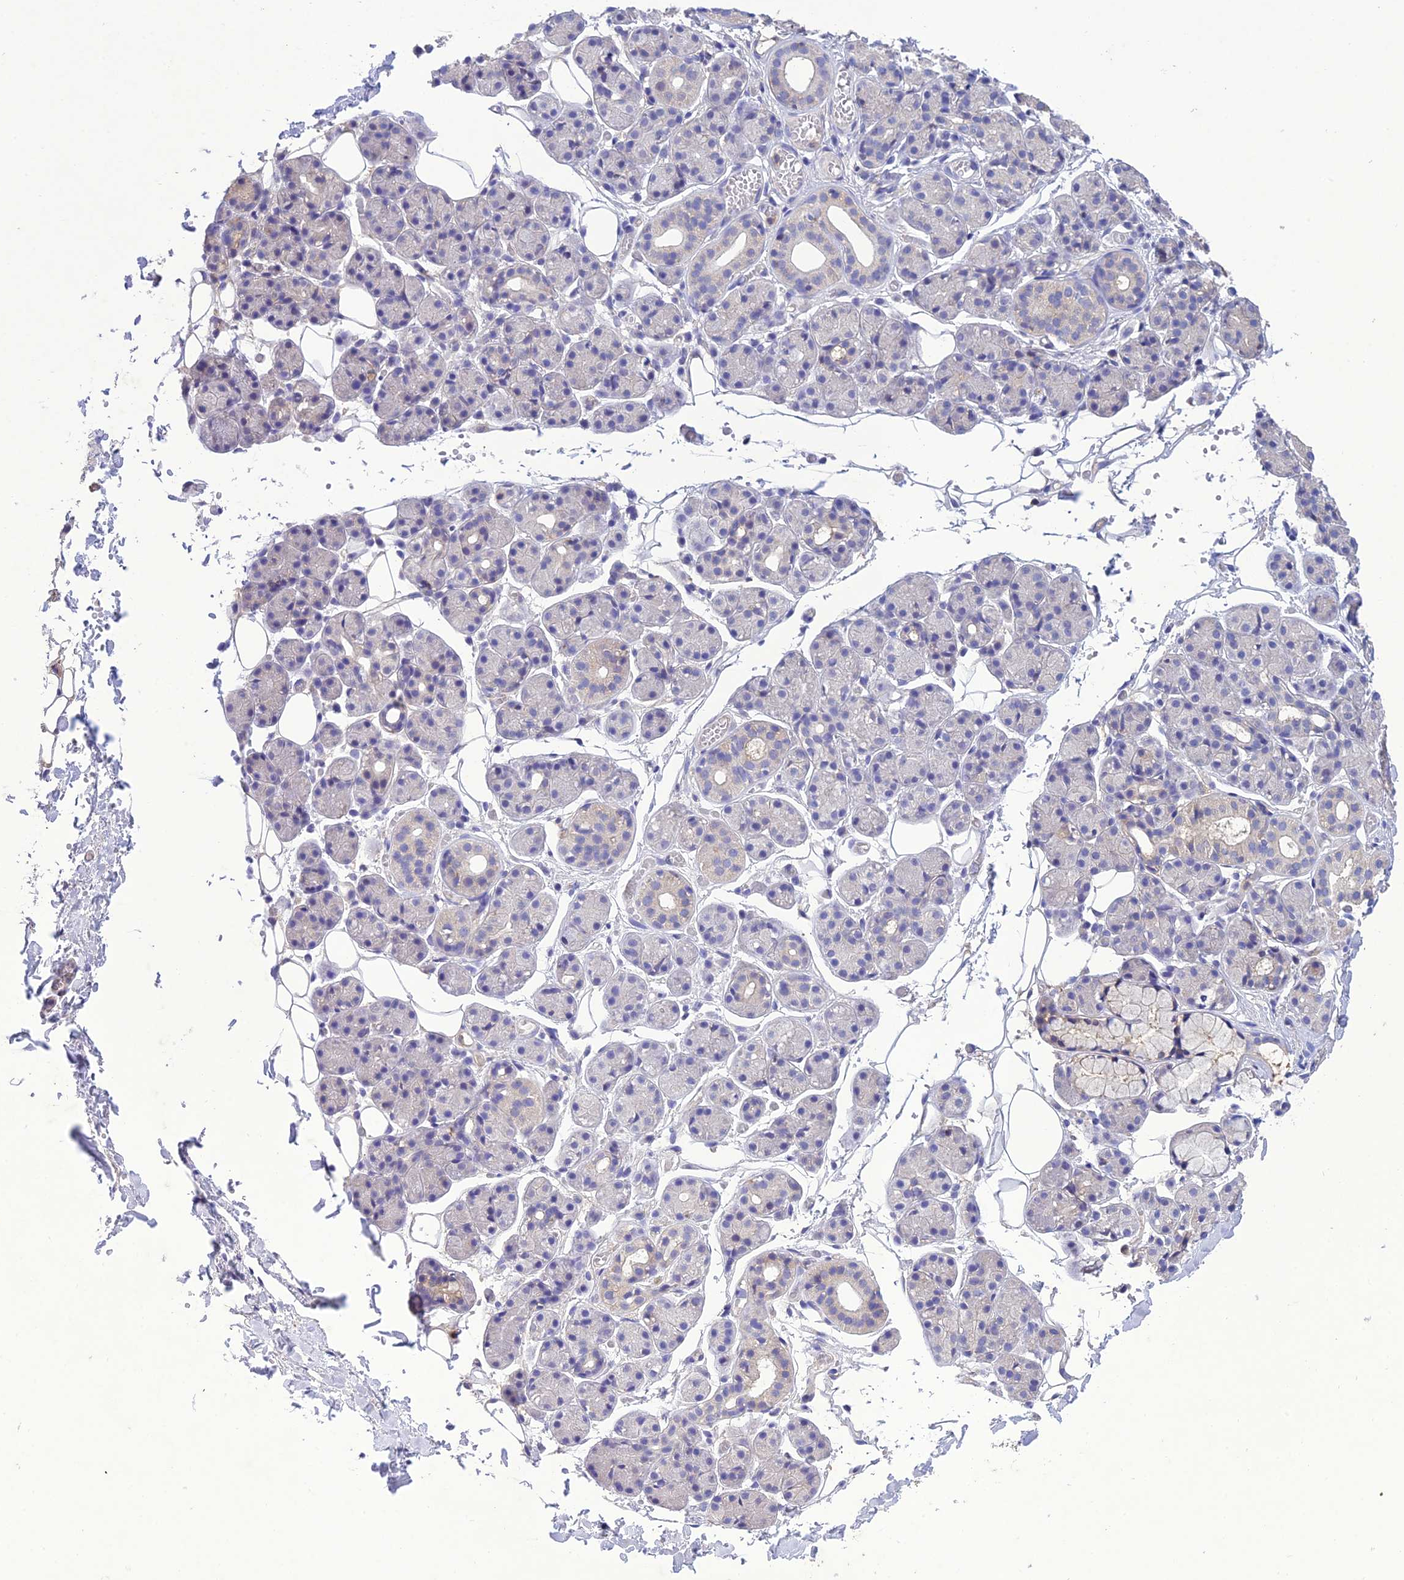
{"staining": {"intensity": "negative", "quantity": "none", "location": "none"}, "tissue": "salivary gland", "cell_type": "Glandular cells", "image_type": "normal", "snomed": [{"axis": "morphology", "description": "Normal tissue, NOS"}, {"axis": "topography", "description": "Salivary gland"}], "caption": "DAB (3,3'-diaminobenzidine) immunohistochemical staining of unremarkable human salivary gland reveals no significant expression in glandular cells.", "gene": "SNX24", "patient": {"sex": "male", "age": 63}}